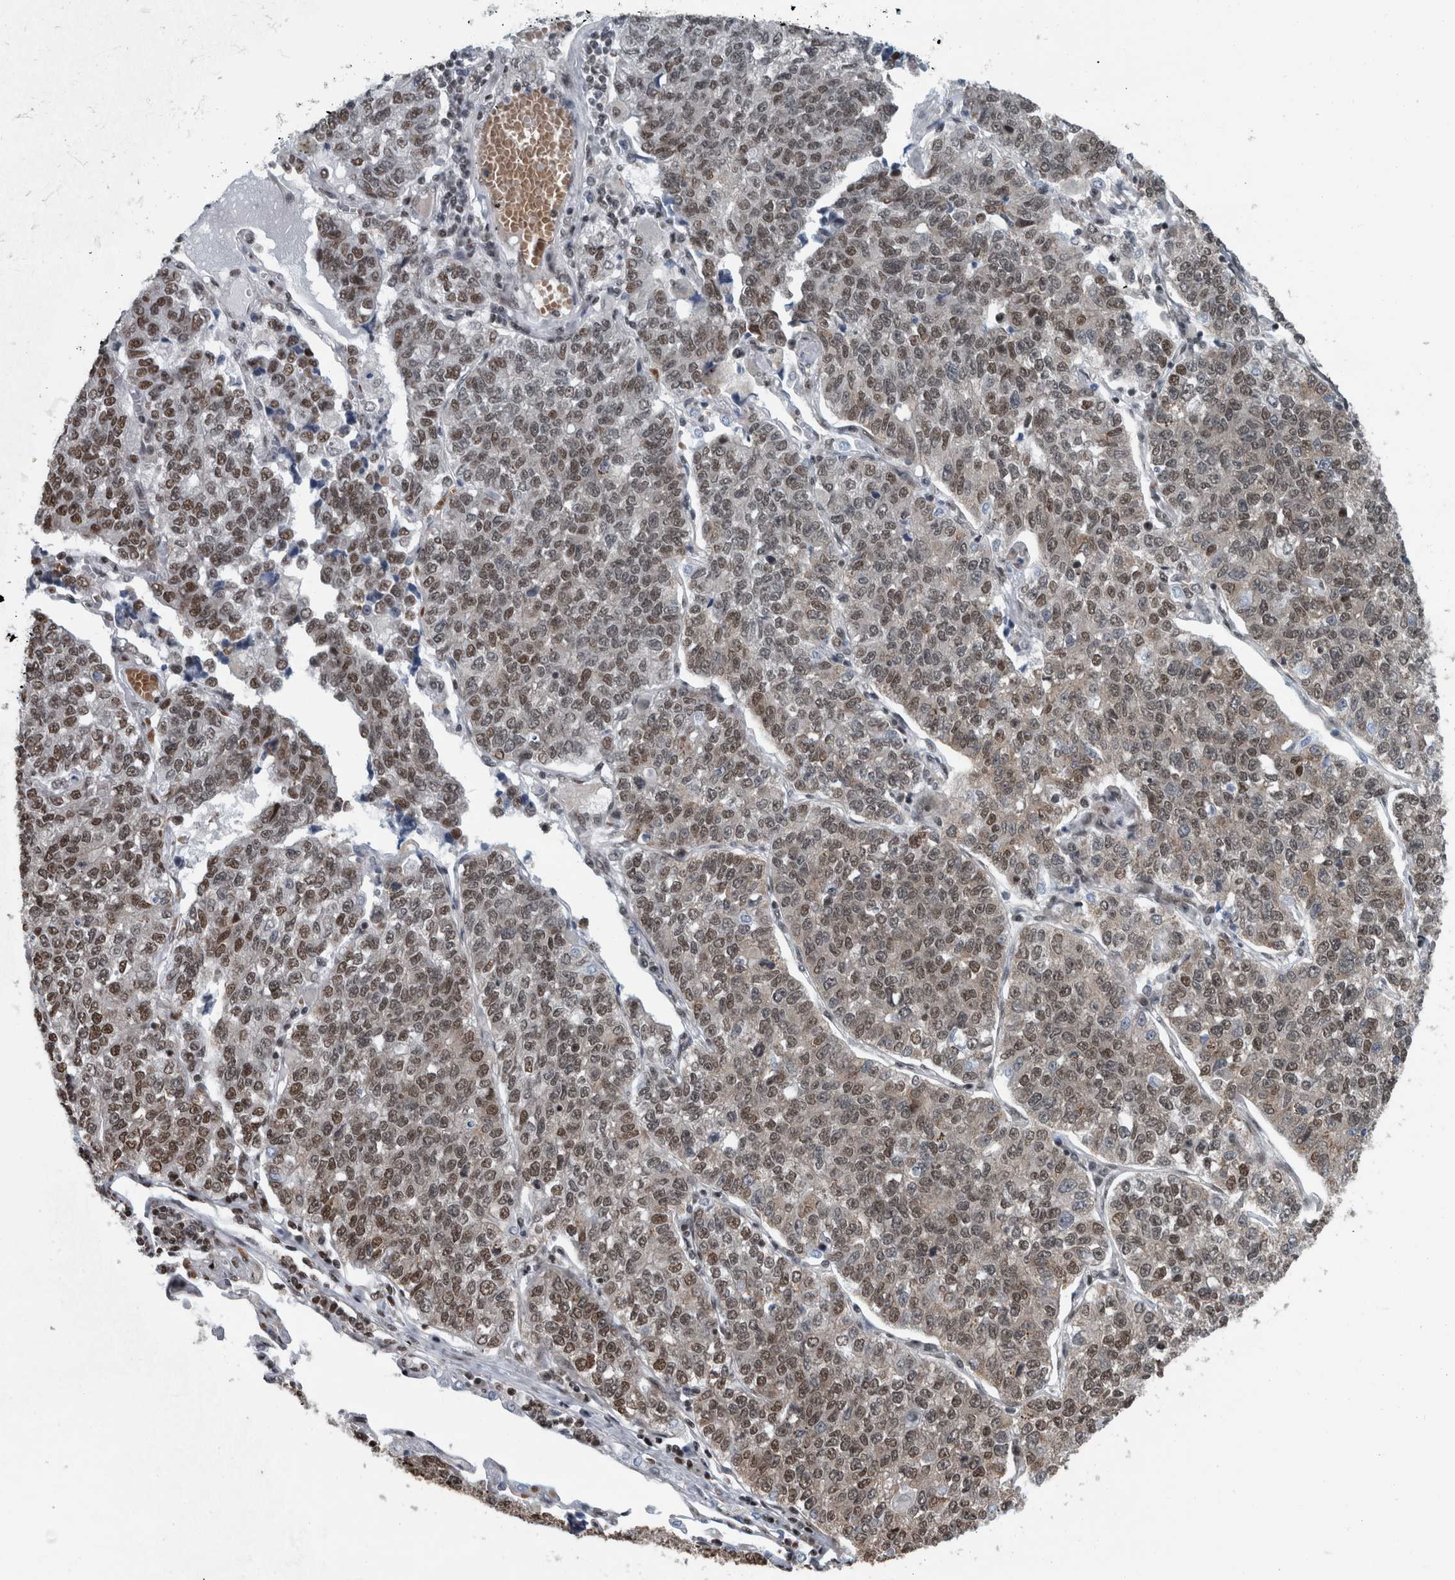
{"staining": {"intensity": "moderate", "quantity": "25%-75%", "location": "nuclear"}, "tissue": "lung cancer", "cell_type": "Tumor cells", "image_type": "cancer", "snomed": [{"axis": "morphology", "description": "Adenocarcinoma, NOS"}, {"axis": "topography", "description": "Lung"}], "caption": "A brown stain highlights moderate nuclear positivity of a protein in lung cancer tumor cells. The protein of interest is shown in brown color, while the nuclei are stained blue.", "gene": "DNMT3A", "patient": {"sex": "male", "age": 49}}